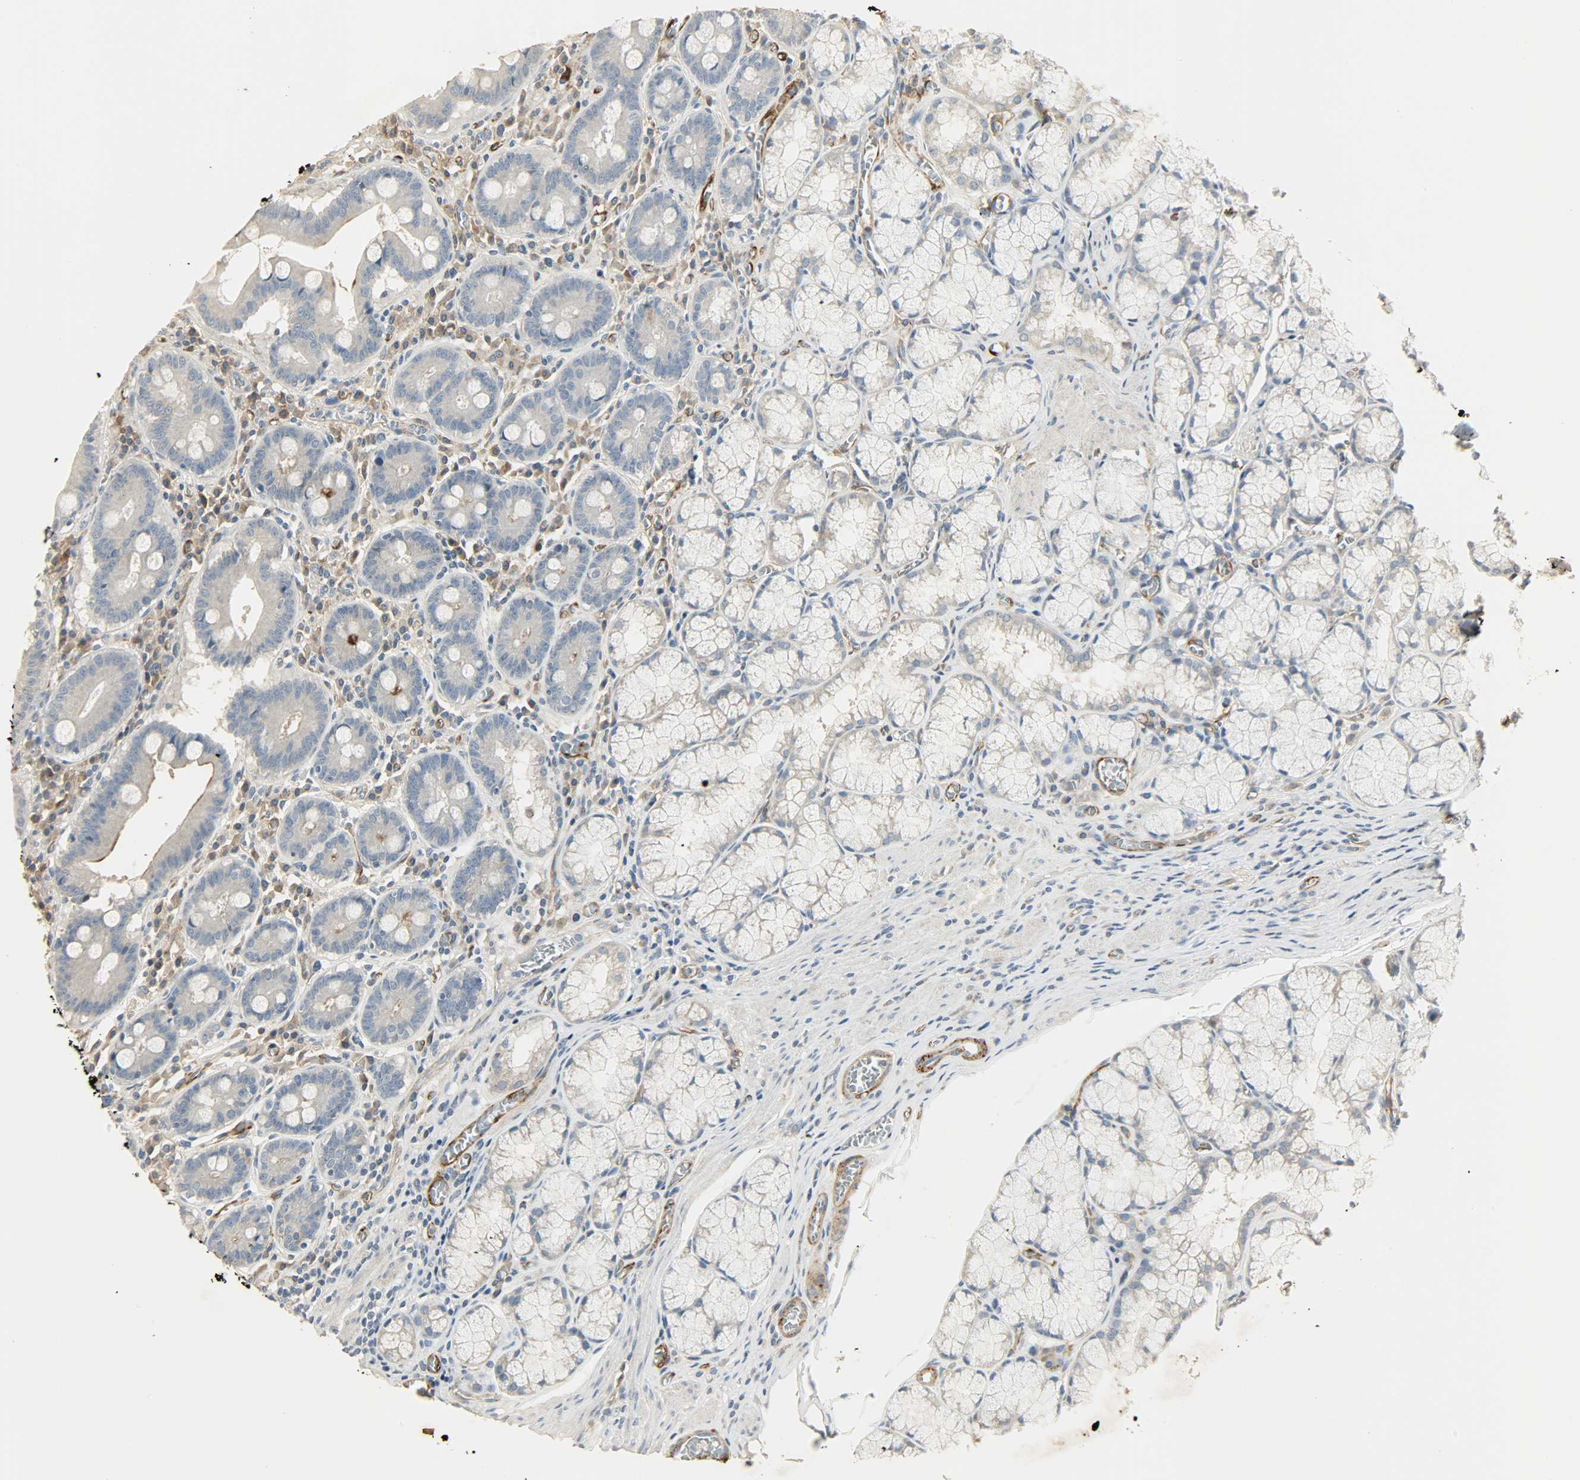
{"staining": {"intensity": "weak", "quantity": "25%-75%", "location": "cytoplasmic/membranous"}, "tissue": "stomach", "cell_type": "Glandular cells", "image_type": "normal", "snomed": [{"axis": "morphology", "description": "Normal tissue, NOS"}, {"axis": "topography", "description": "Stomach, lower"}], "caption": "Immunohistochemistry (IHC) image of unremarkable stomach stained for a protein (brown), which demonstrates low levels of weak cytoplasmic/membranous positivity in approximately 25%-75% of glandular cells.", "gene": "ENPEP", "patient": {"sex": "male", "age": 56}}